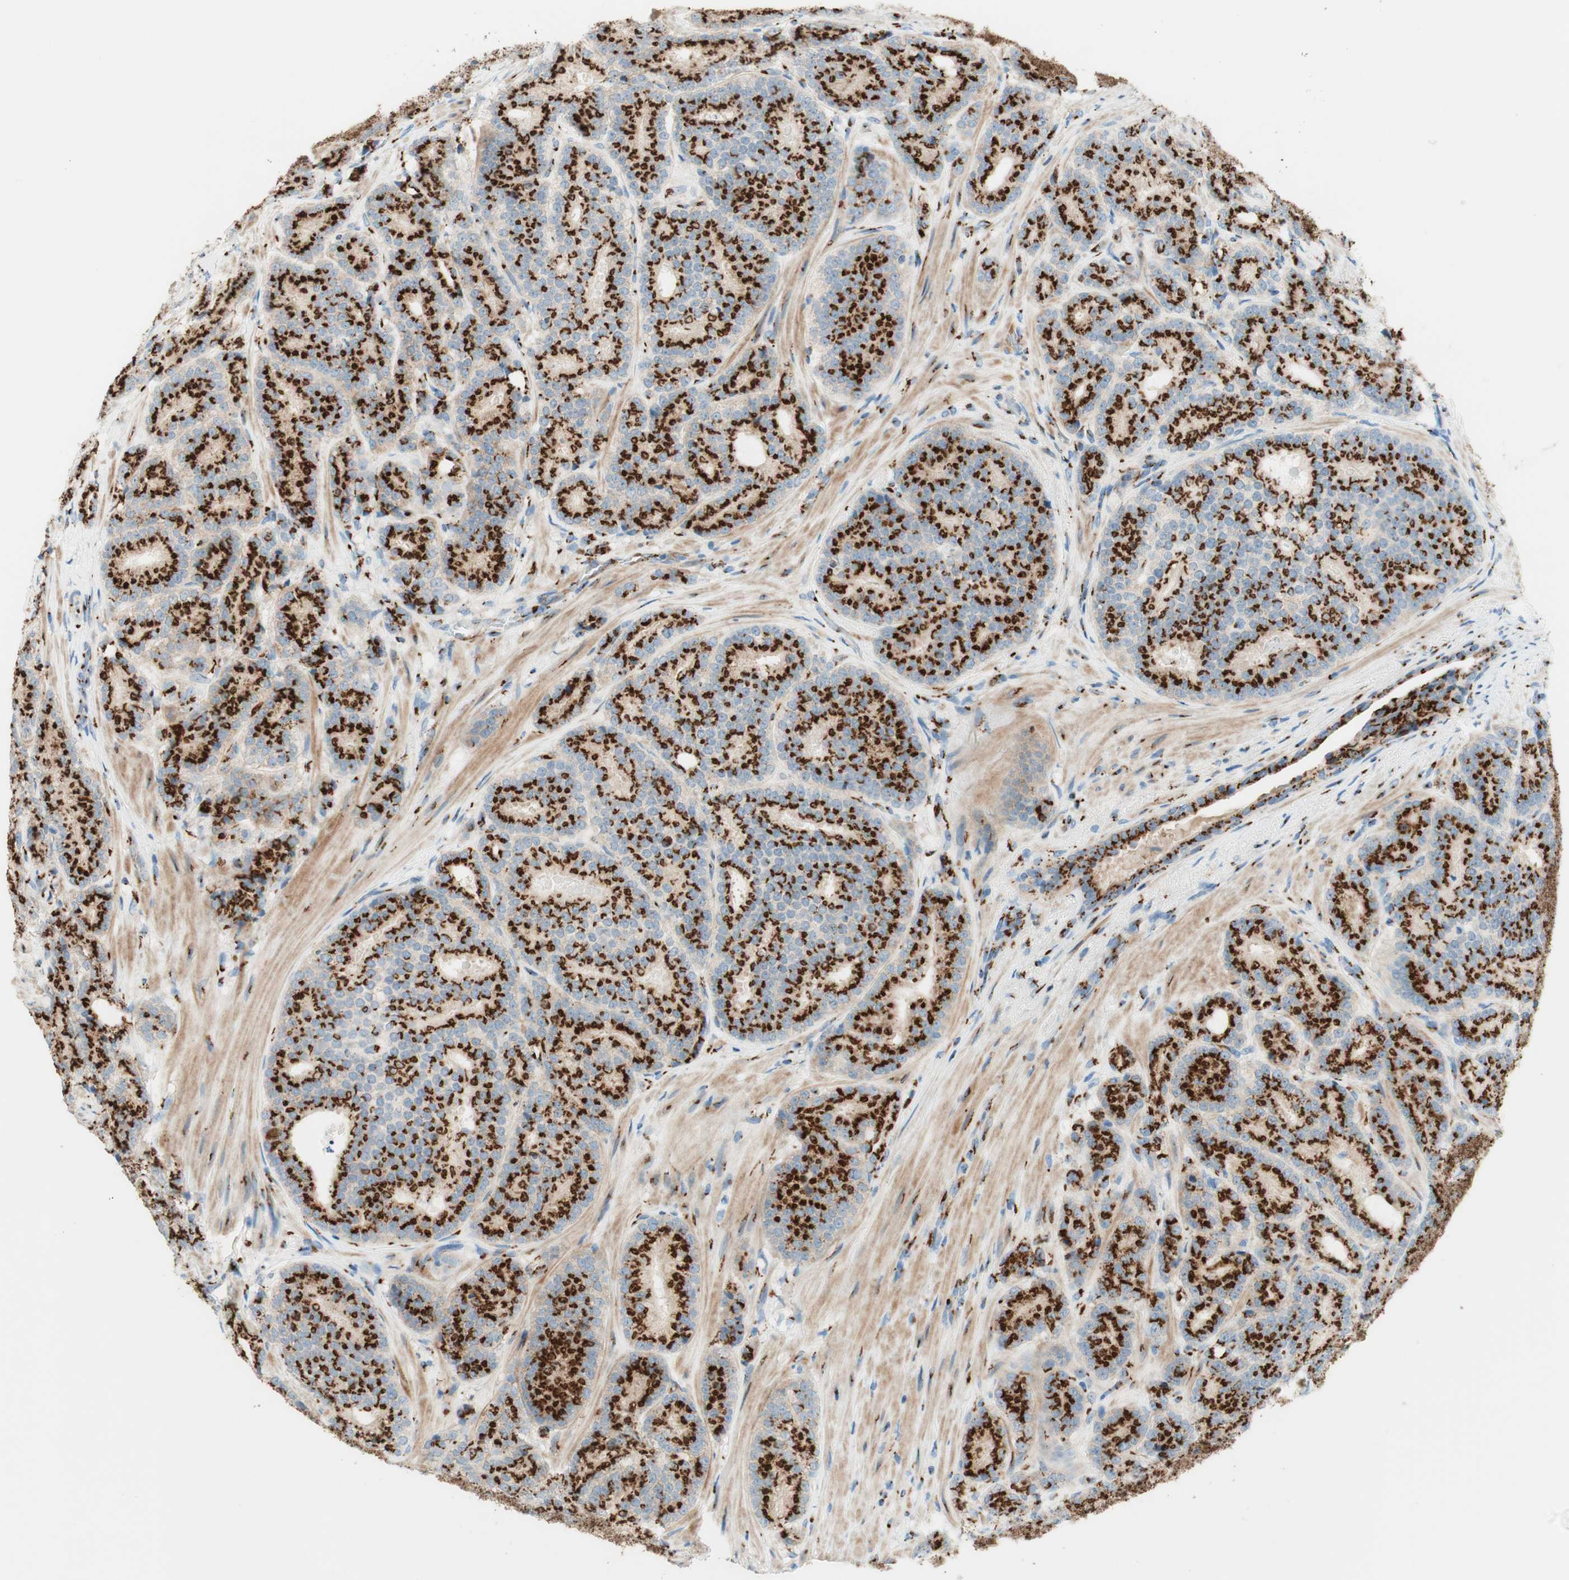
{"staining": {"intensity": "strong", "quantity": ">75%", "location": "cytoplasmic/membranous"}, "tissue": "prostate cancer", "cell_type": "Tumor cells", "image_type": "cancer", "snomed": [{"axis": "morphology", "description": "Adenocarcinoma, High grade"}, {"axis": "topography", "description": "Prostate"}], "caption": "This is a photomicrograph of immunohistochemistry (IHC) staining of prostate cancer (adenocarcinoma (high-grade)), which shows strong expression in the cytoplasmic/membranous of tumor cells.", "gene": "GOLGB1", "patient": {"sex": "male", "age": 61}}